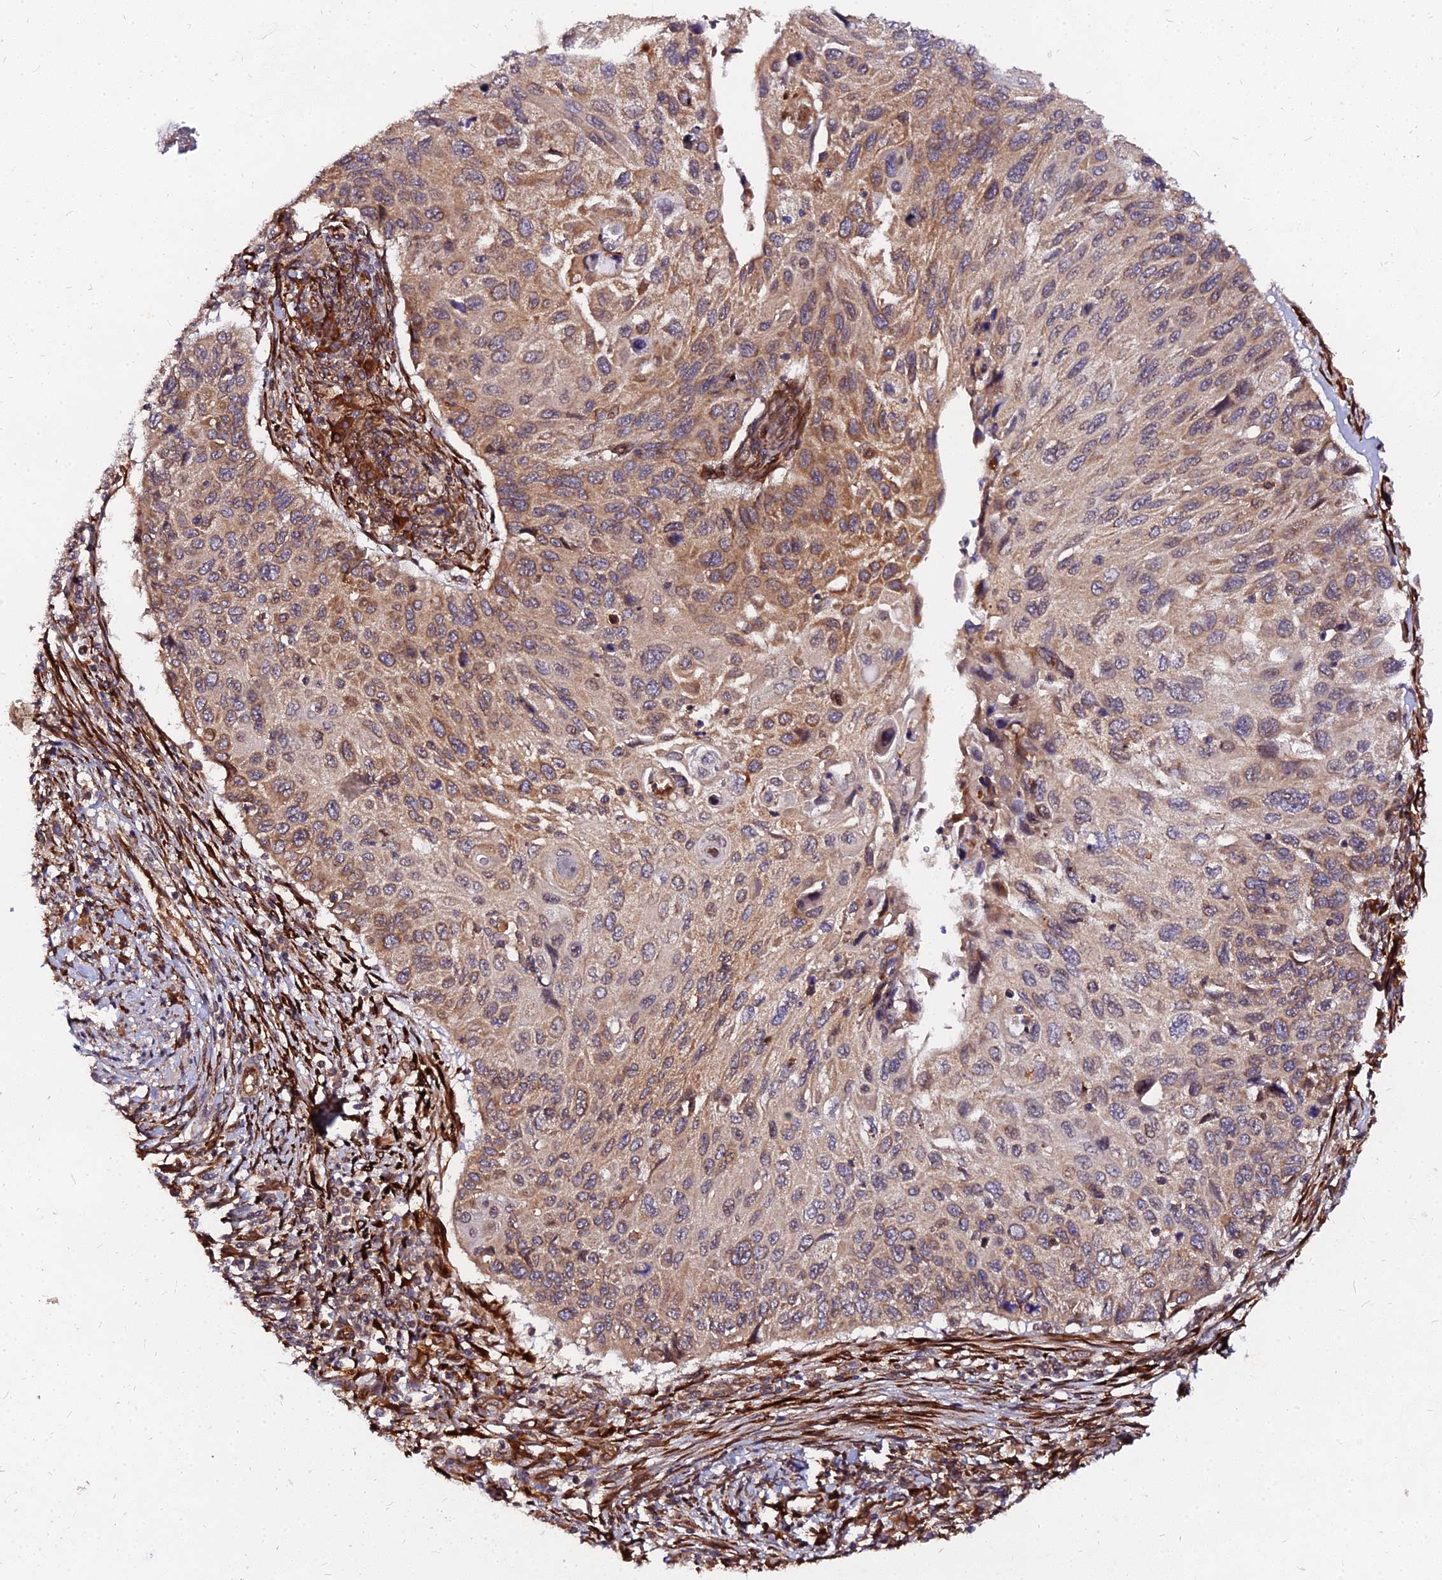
{"staining": {"intensity": "moderate", "quantity": ">75%", "location": "cytoplasmic/membranous"}, "tissue": "cervical cancer", "cell_type": "Tumor cells", "image_type": "cancer", "snomed": [{"axis": "morphology", "description": "Squamous cell carcinoma, NOS"}, {"axis": "topography", "description": "Cervix"}], "caption": "The image reveals staining of cervical cancer (squamous cell carcinoma), revealing moderate cytoplasmic/membranous protein positivity (brown color) within tumor cells.", "gene": "PDE4D", "patient": {"sex": "female", "age": 70}}